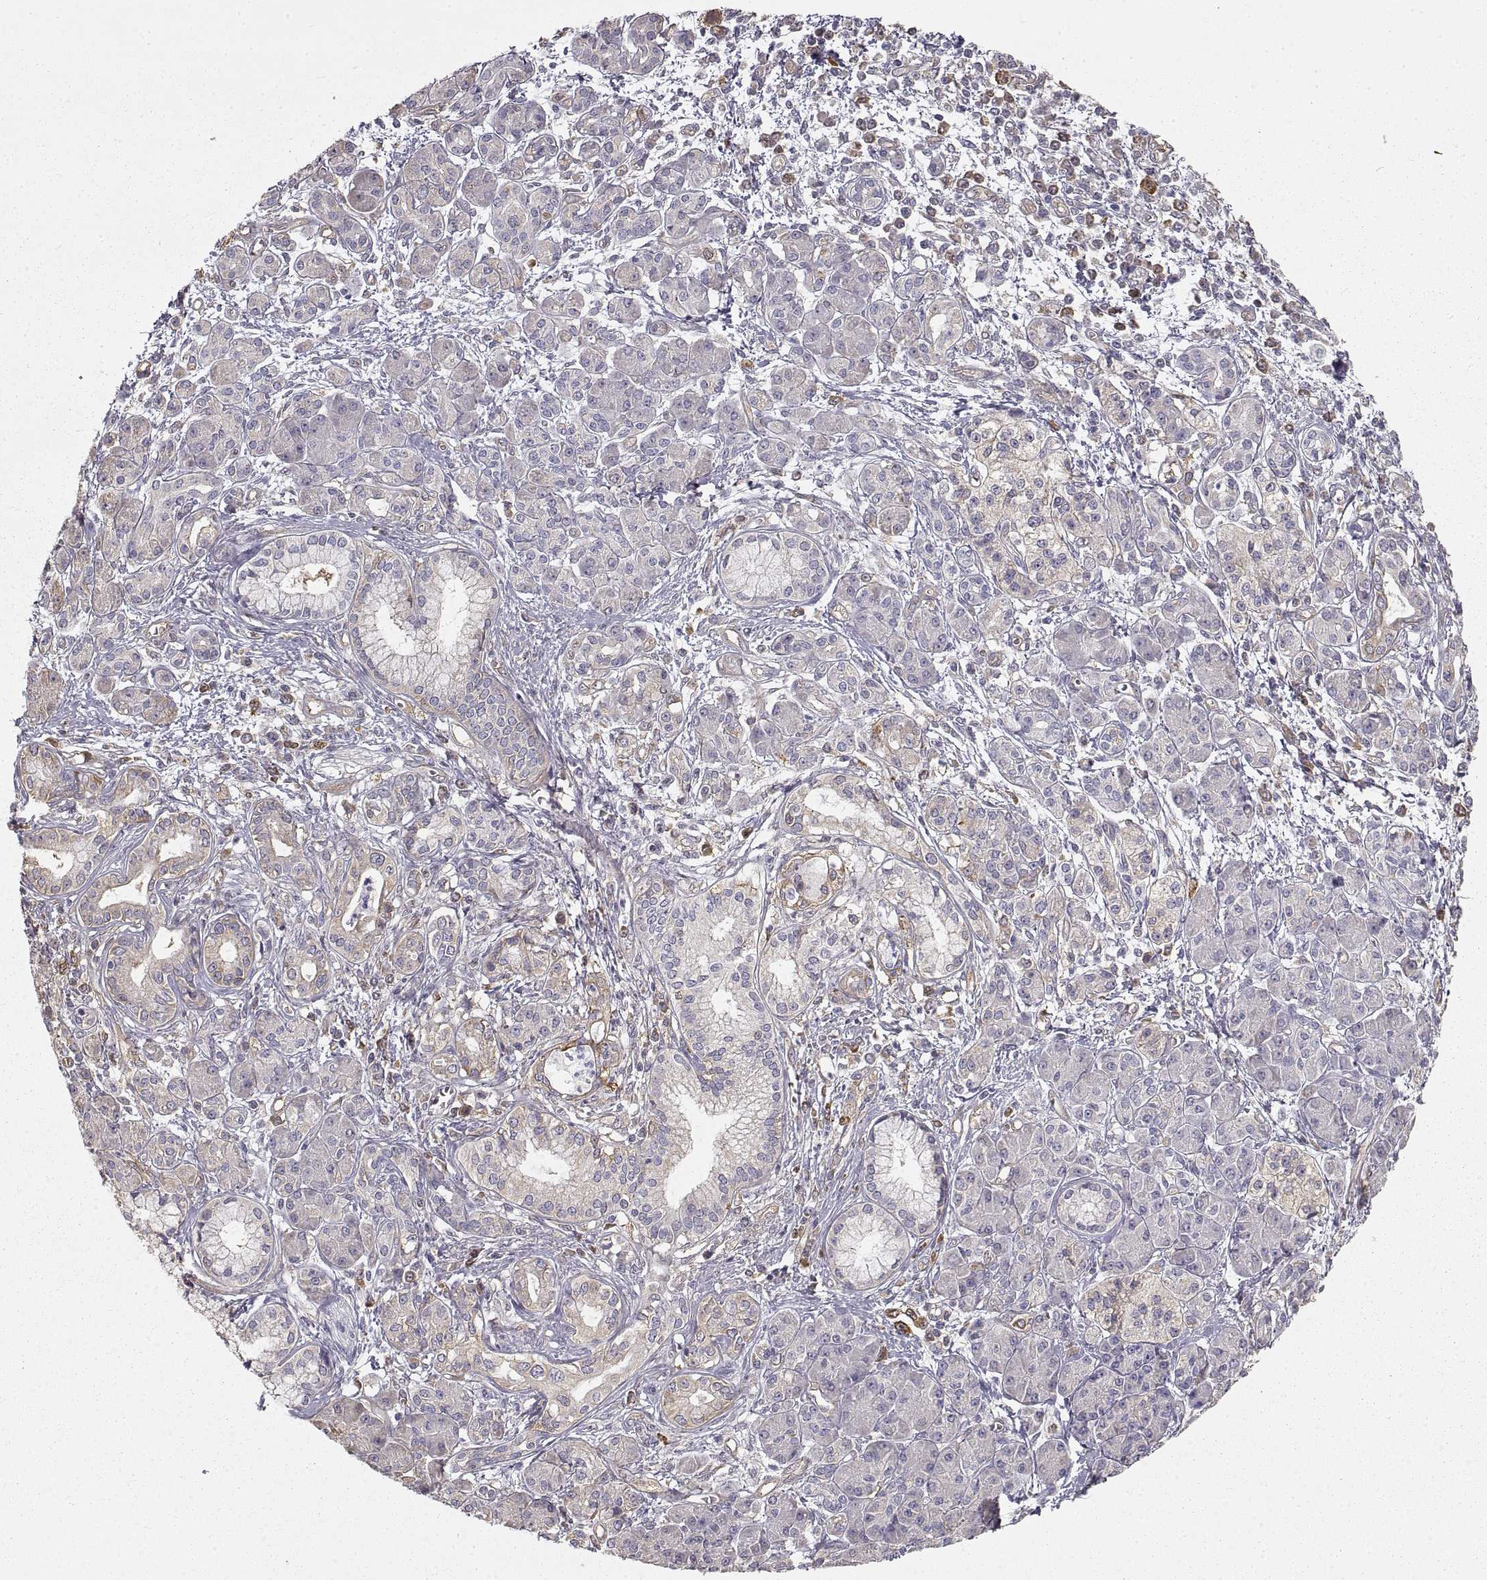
{"staining": {"intensity": "moderate", "quantity": "<25%", "location": "cytoplasmic/membranous"}, "tissue": "pancreatic cancer", "cell_type": "Tumor cells", "image_type": "cancer", "snomed": [{"axis": "morphology", "description": "Adenocarcinoma, NOS"}, {"axis": "topography", "description": "Pancreas"}], "caption": "Immunohistochemistry image of human pancreatic cancer stained for a protein (brown), which reveals low levels of moderate cytoplasmic/membranous staining in approximately <25% of tumor cells.", "gene": "HSP90AB1", "patient": {"sex": "male", "age": 70}}